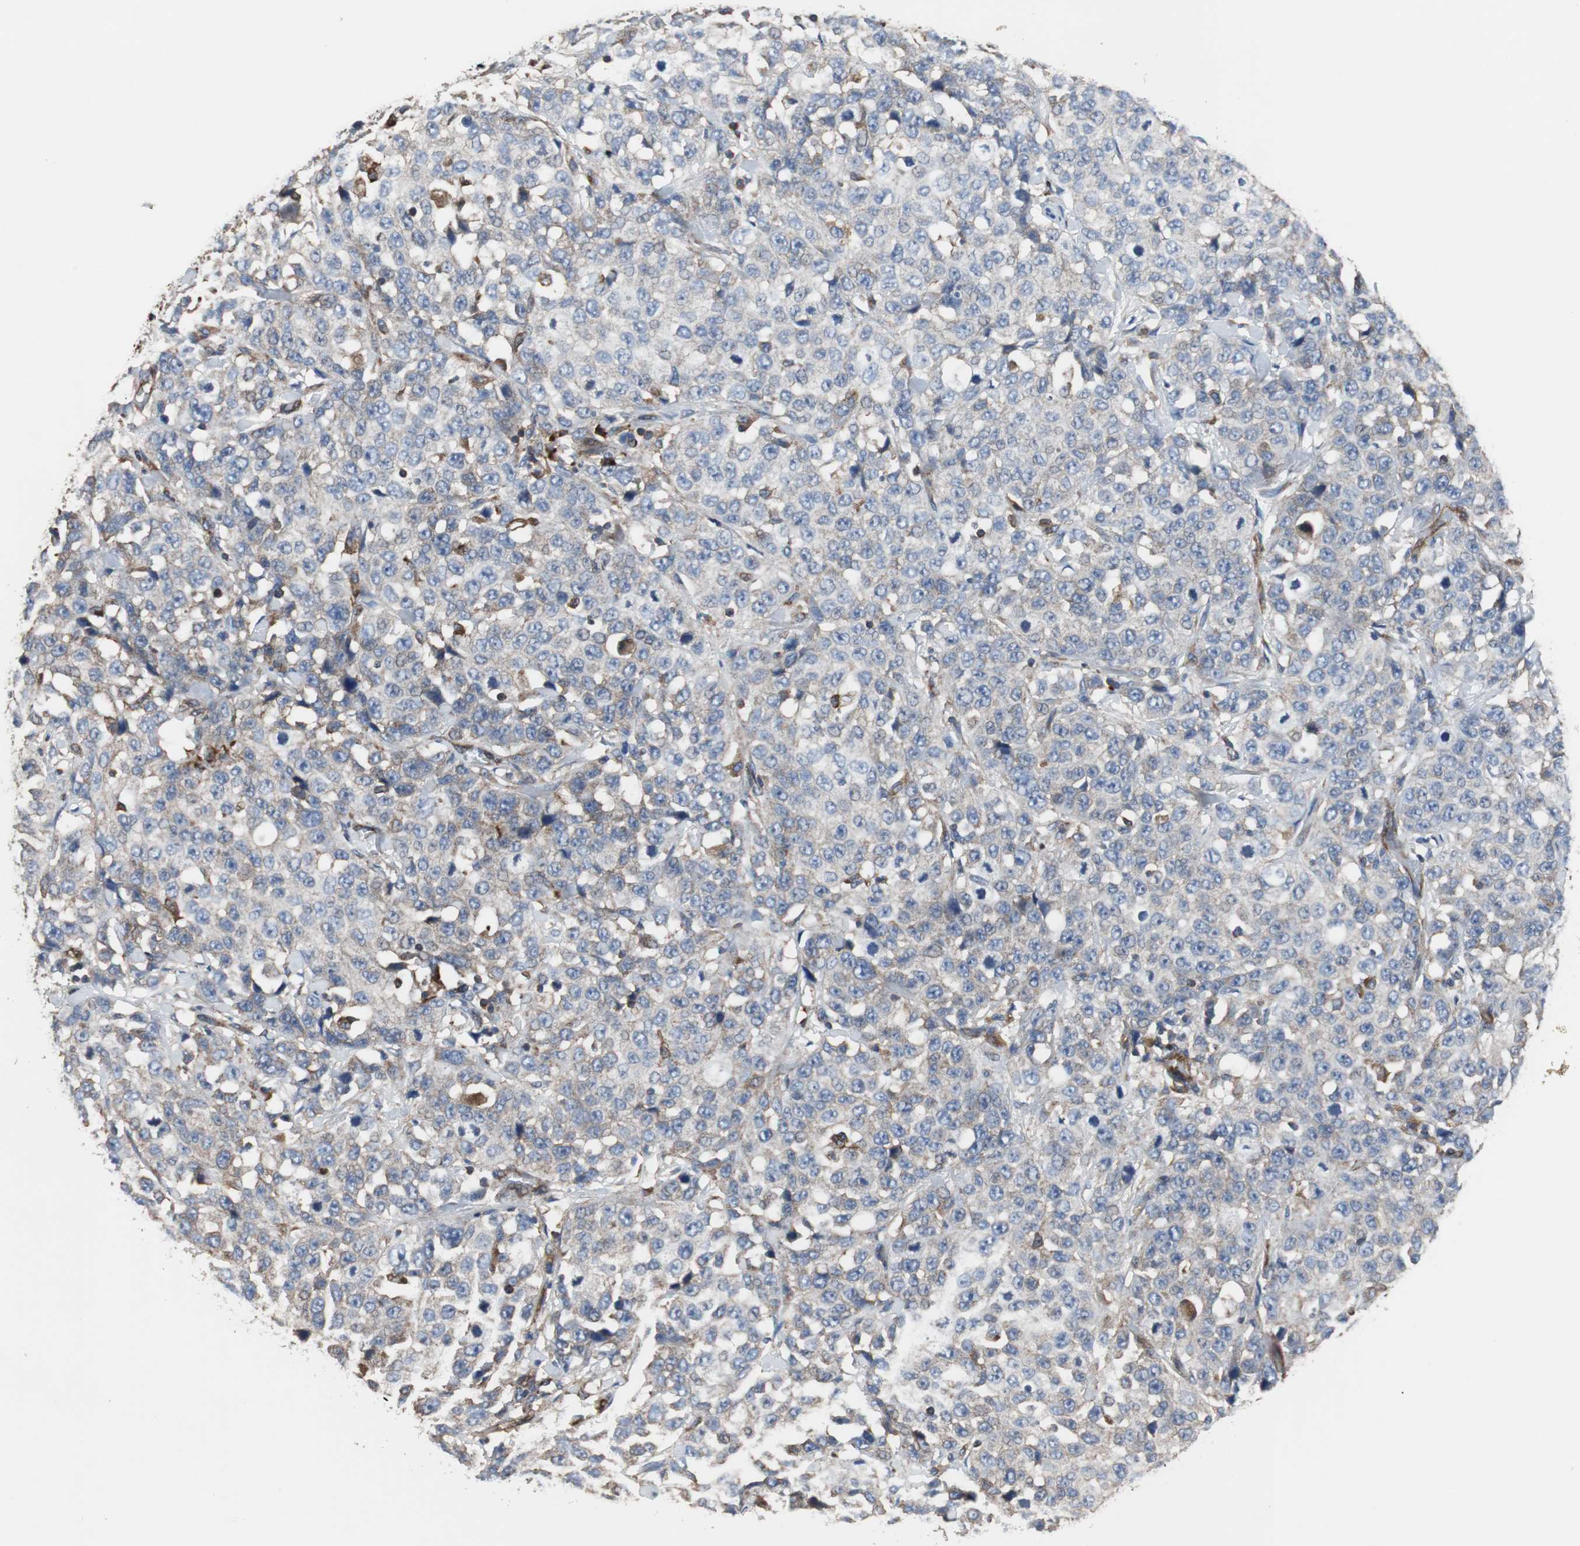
{"staining": {"intensity": "weak", "quantity": ">75%", "location": "cytoplasmic/membranous"}, "tissue": "stomach cancer", "cell_type": "Tumor cells", "image_type": "cancer", "snomed": [{"axis": "morphology", "description": "Normal tissue, NOS"}, {"axis": "morphology", "description": "Adenocarcinoma, NOS"}, {"axis": "topography", "description": "Stomach"}], "caption": "Weak cytoplasmic/membranous positivity is present in about >75% of tumor cells in stomach adenocarcinoma.", "gene": "PLCG2", "patient": {"sex": "male", "age": 48}}